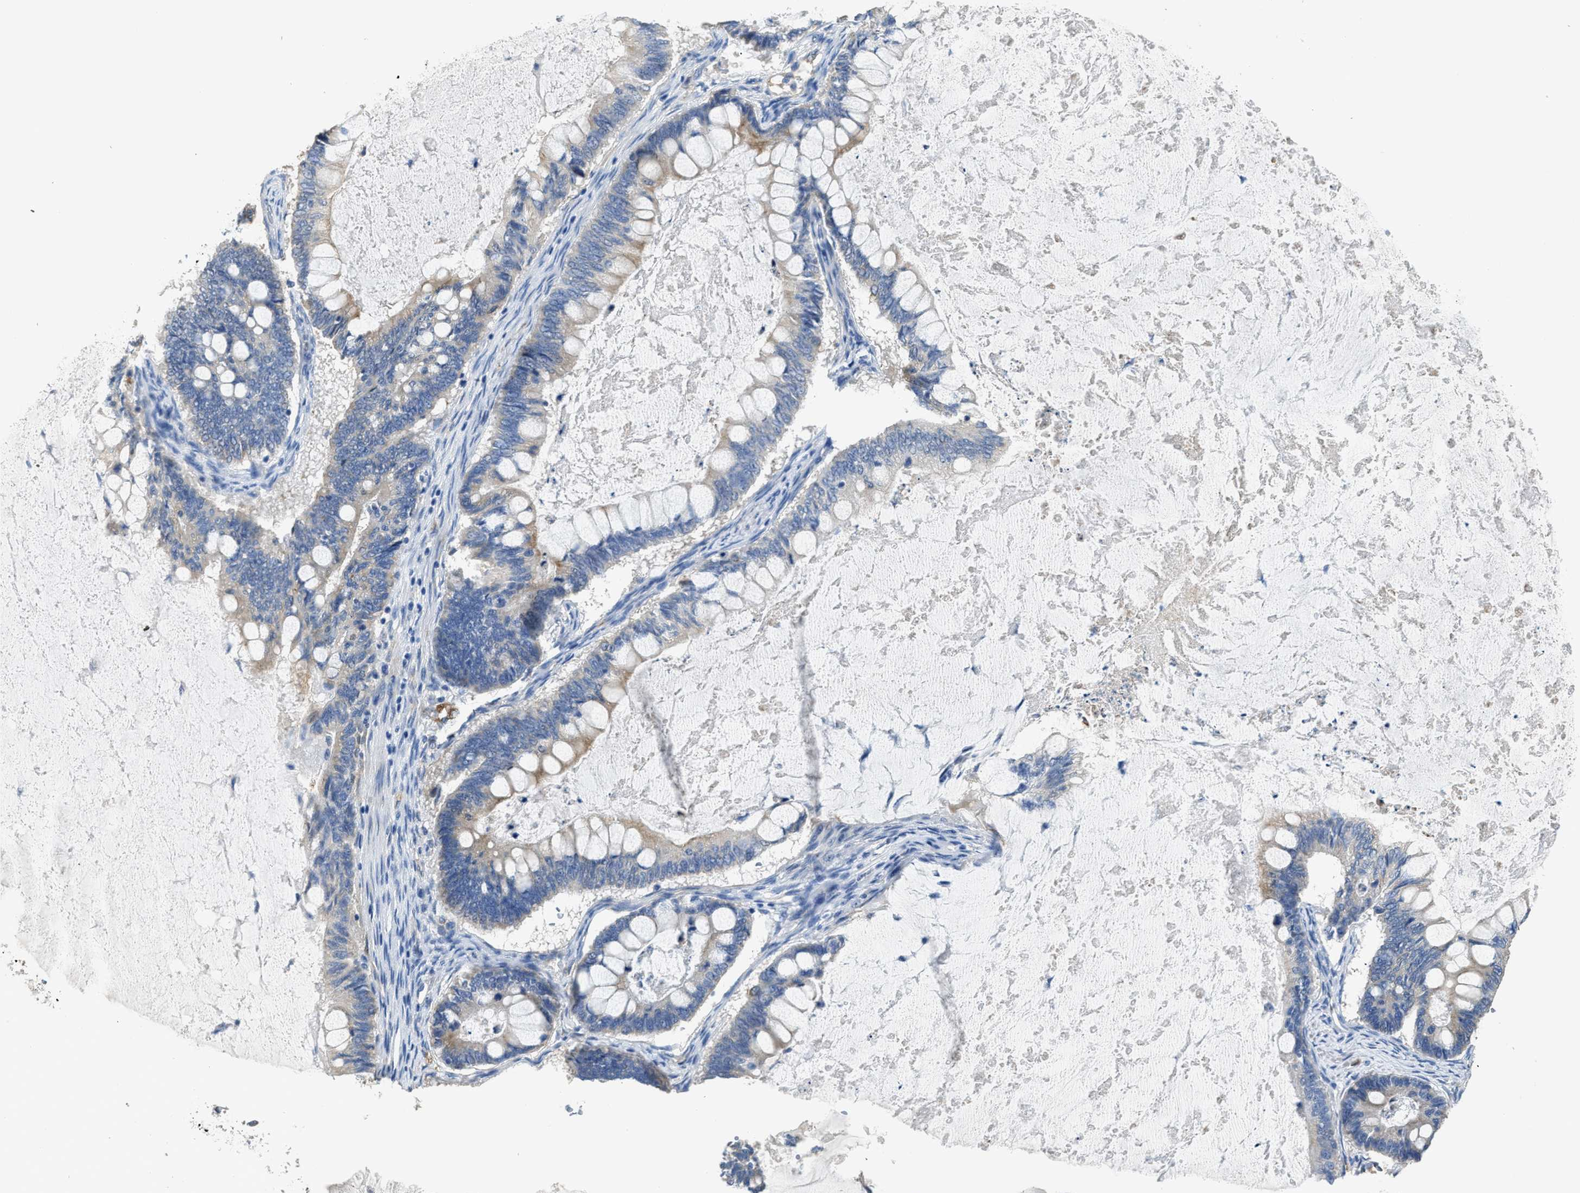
{"staining": {"intensity": "weak", "quantity": "<25%", "location": "cytoplasmic/membranous"}, "tissue": "ovarian cancer", "cell_type": "Tumor cells", "image_type": "cancer", "snomed": [{"axis": "morphology", "description": "Cystadenocarcinoma, mucinous, NOS"}, {"axis": "topography", "description": "Ovary"}], "caption": "Immunohistochemical staining of human ovarian cancer (mucinous cystadenocarcinoma) reveals no significant expression in tumor cells.", "gene": "ZSWIM5", "patient": {"sex": "female", "age": 61}}